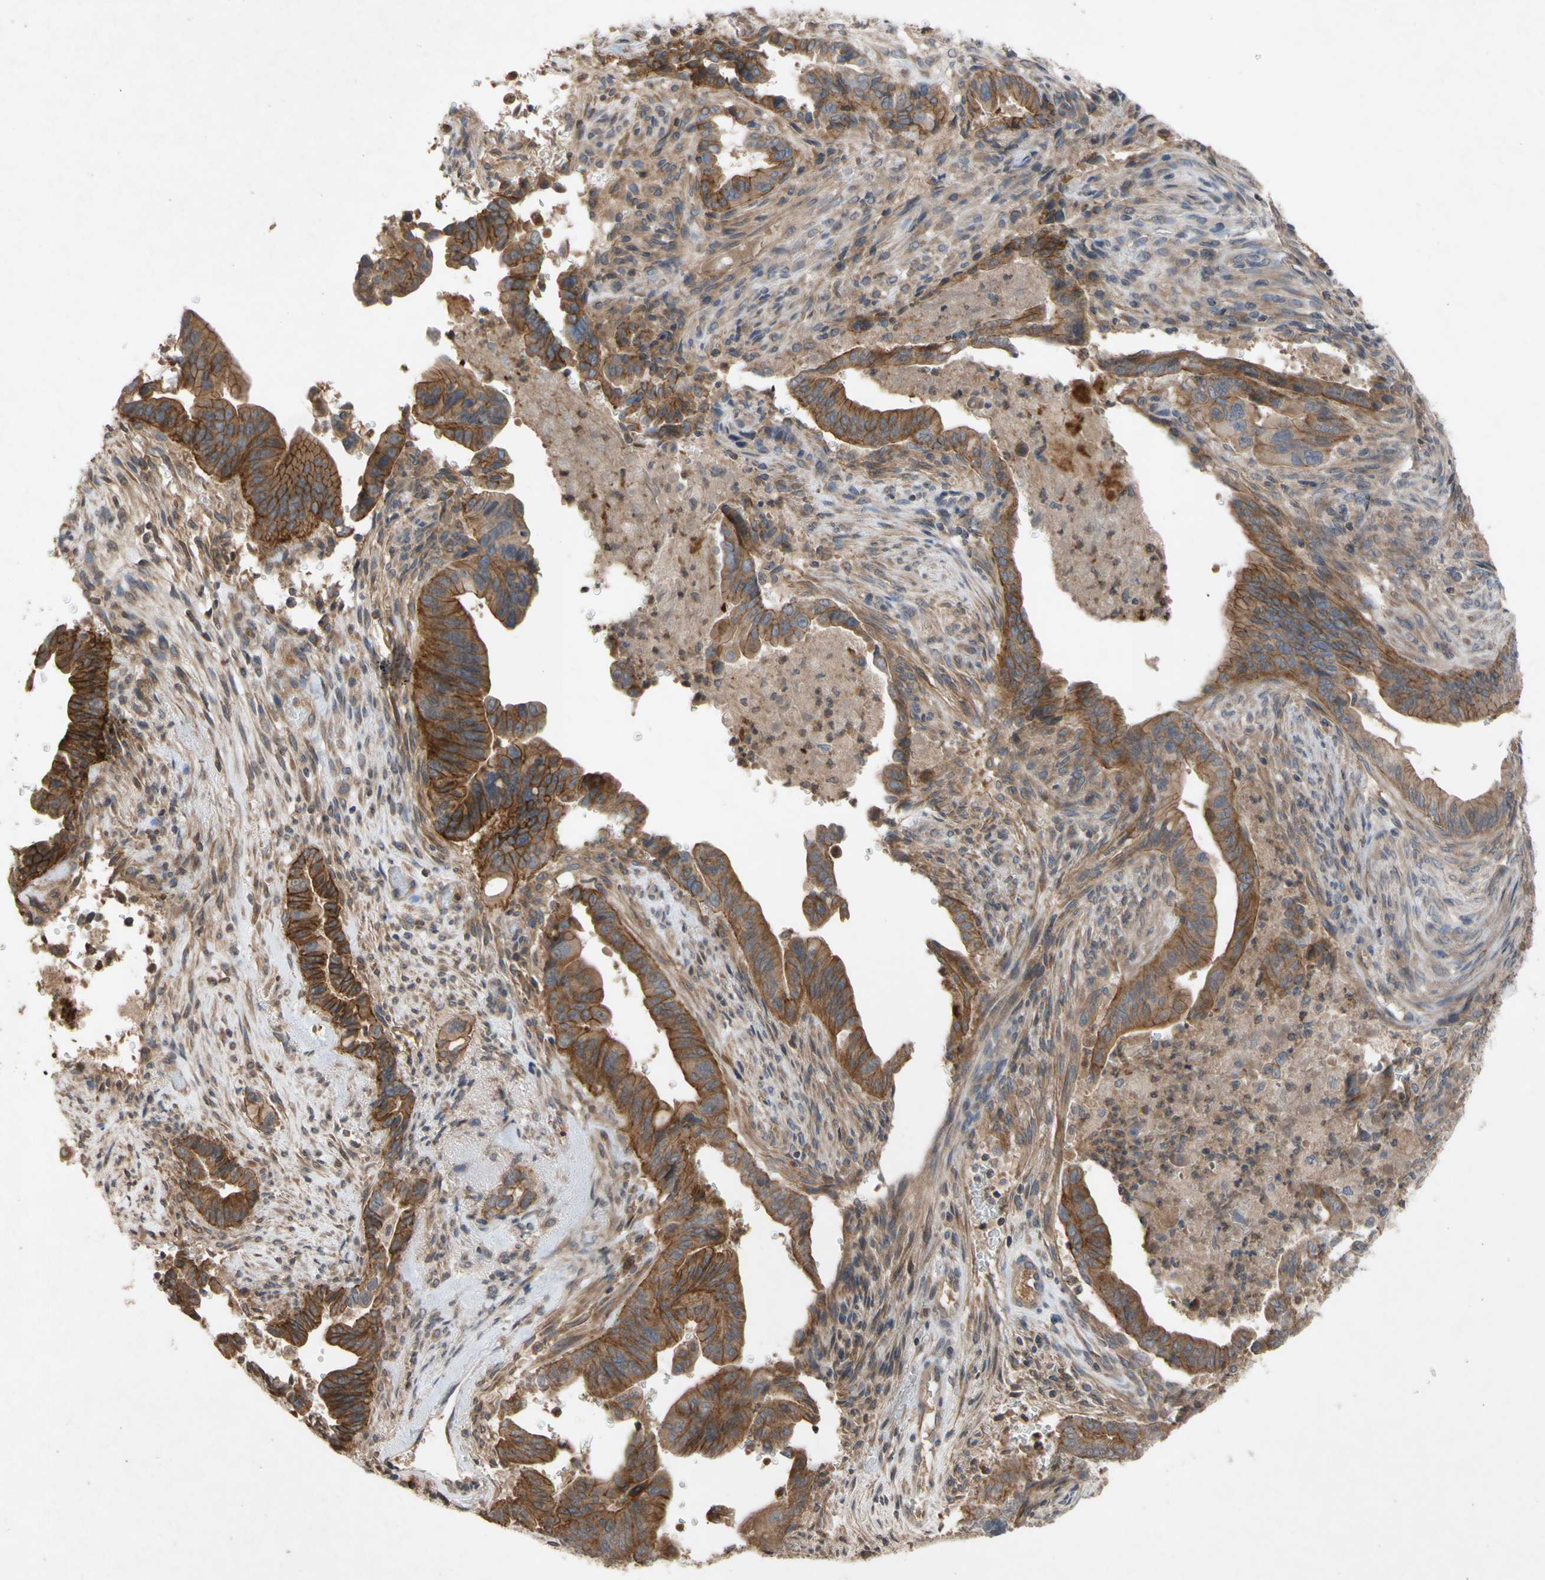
{"staining": {"intensity": "moderate", "quantity": ">75%", "location": "cytoplasmic/membranous"}, "tissue": "pancreatic cancer", "cell_type": "Tumor cells", "image_type": "cancer", "snomed": [{"axis": "morphology", "description": "Adenocarcinoma, NOS"}, {"axis": "topography", "description": "Pancreas"}], "caption": "Immunohistochemistry (IHC) (DAB (3,3'-diaminobenzidine)) staining of pancreatic cancer reveals moderate cytoplasmic/membranous protein staining in approximately >75% of tumor cells.", "gene": "NECTIN3", "patient": {"sex": "male", "age": 70}}